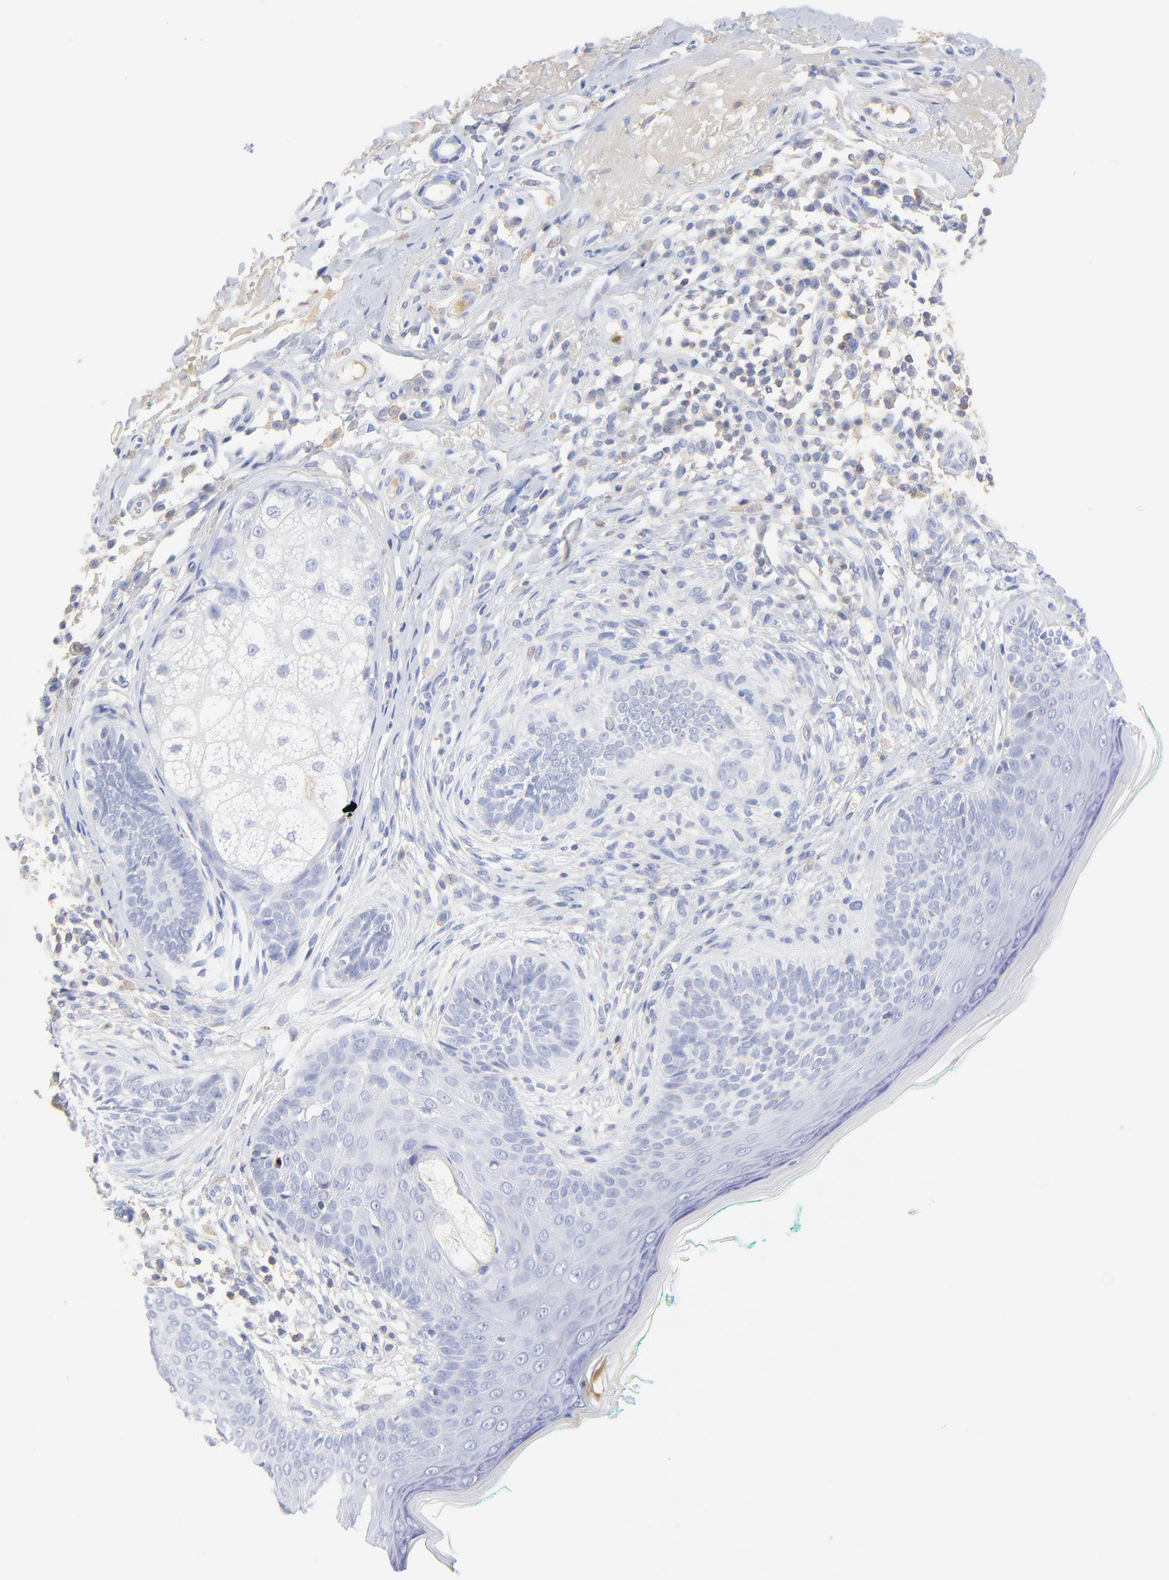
{"staining": {"intensity": "negative", "quantity": "none", "location": "none"}, "tissue": "skin cancer", "cell_type": "Tumor cells", "image_type": "cancer", "snomed": [{"axis": "morphology", "description": "Normal tissue, NOS"}, {"axis": "morphology", "description": "Basal cell carcinoma"}, {"axis": "topography", "description": "Skin"}], "caption": "Skin basal cell carcinoma was stained to show a protein in brown. There is no significant staining in tumor cells.", "gene": "MDGA2", "patient": {"sex": "male", "age": 76}}